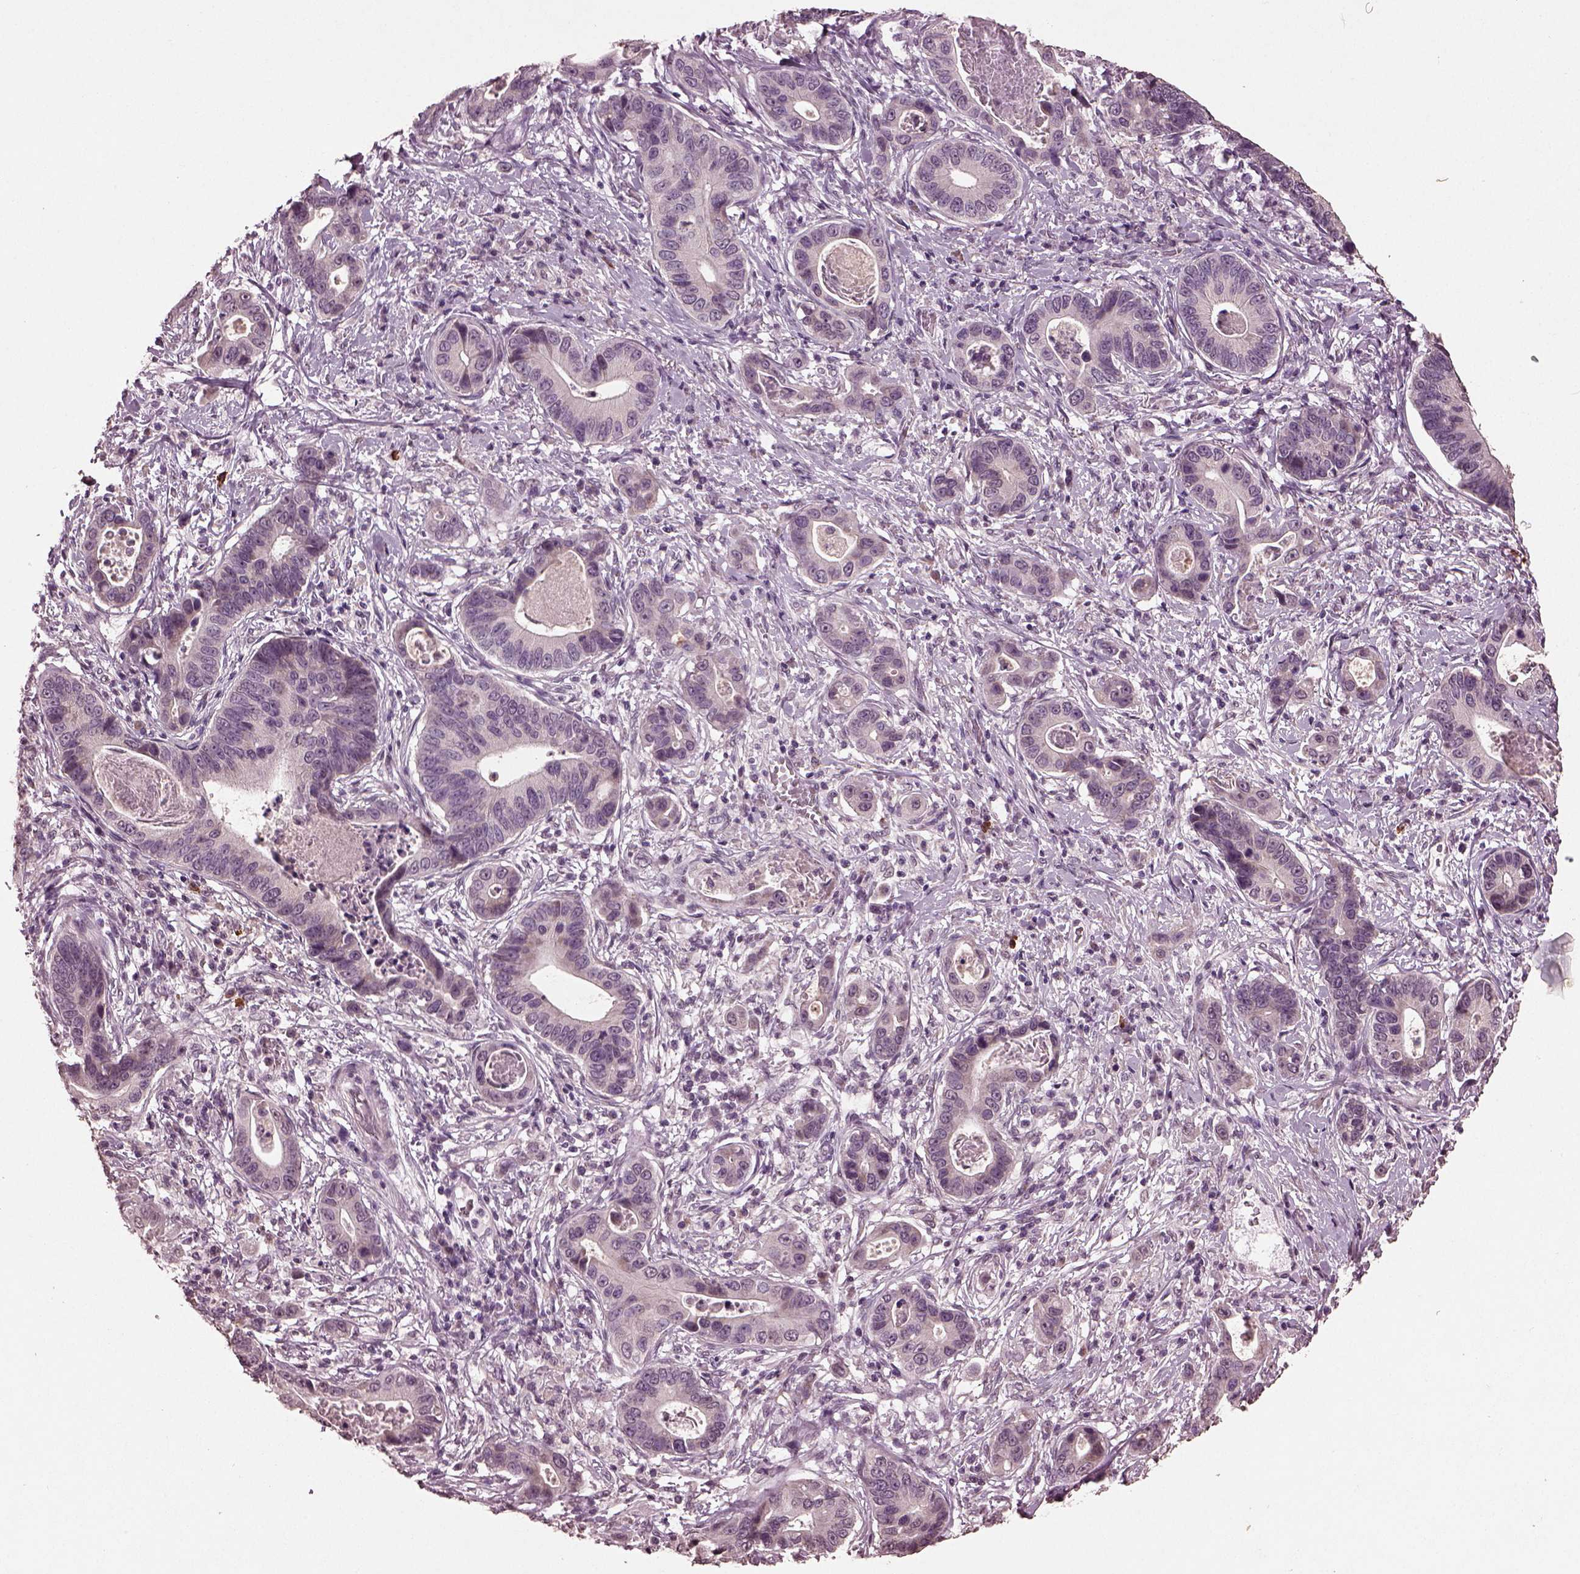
{"staining": {"intensity": "negative", "quantity": "none", "location": "none"}, "tissue": "stomach cancer", "cell_type": "Tumor cells", "image_type": "cancer", "snomed": [{"axis": "morphology", "description": "Adenocarcinoma, NOS"}, {"axis": "topography", "description": "Stomach"}], "caption": "Tumor cells show no significant staining in stomach cancer (adenocarcinoma). (Immunohistochemistry, brightfield microscopy, high magnification).", "gene": "IL18RAP", "patient": {"sex": "male", "age": 84}}